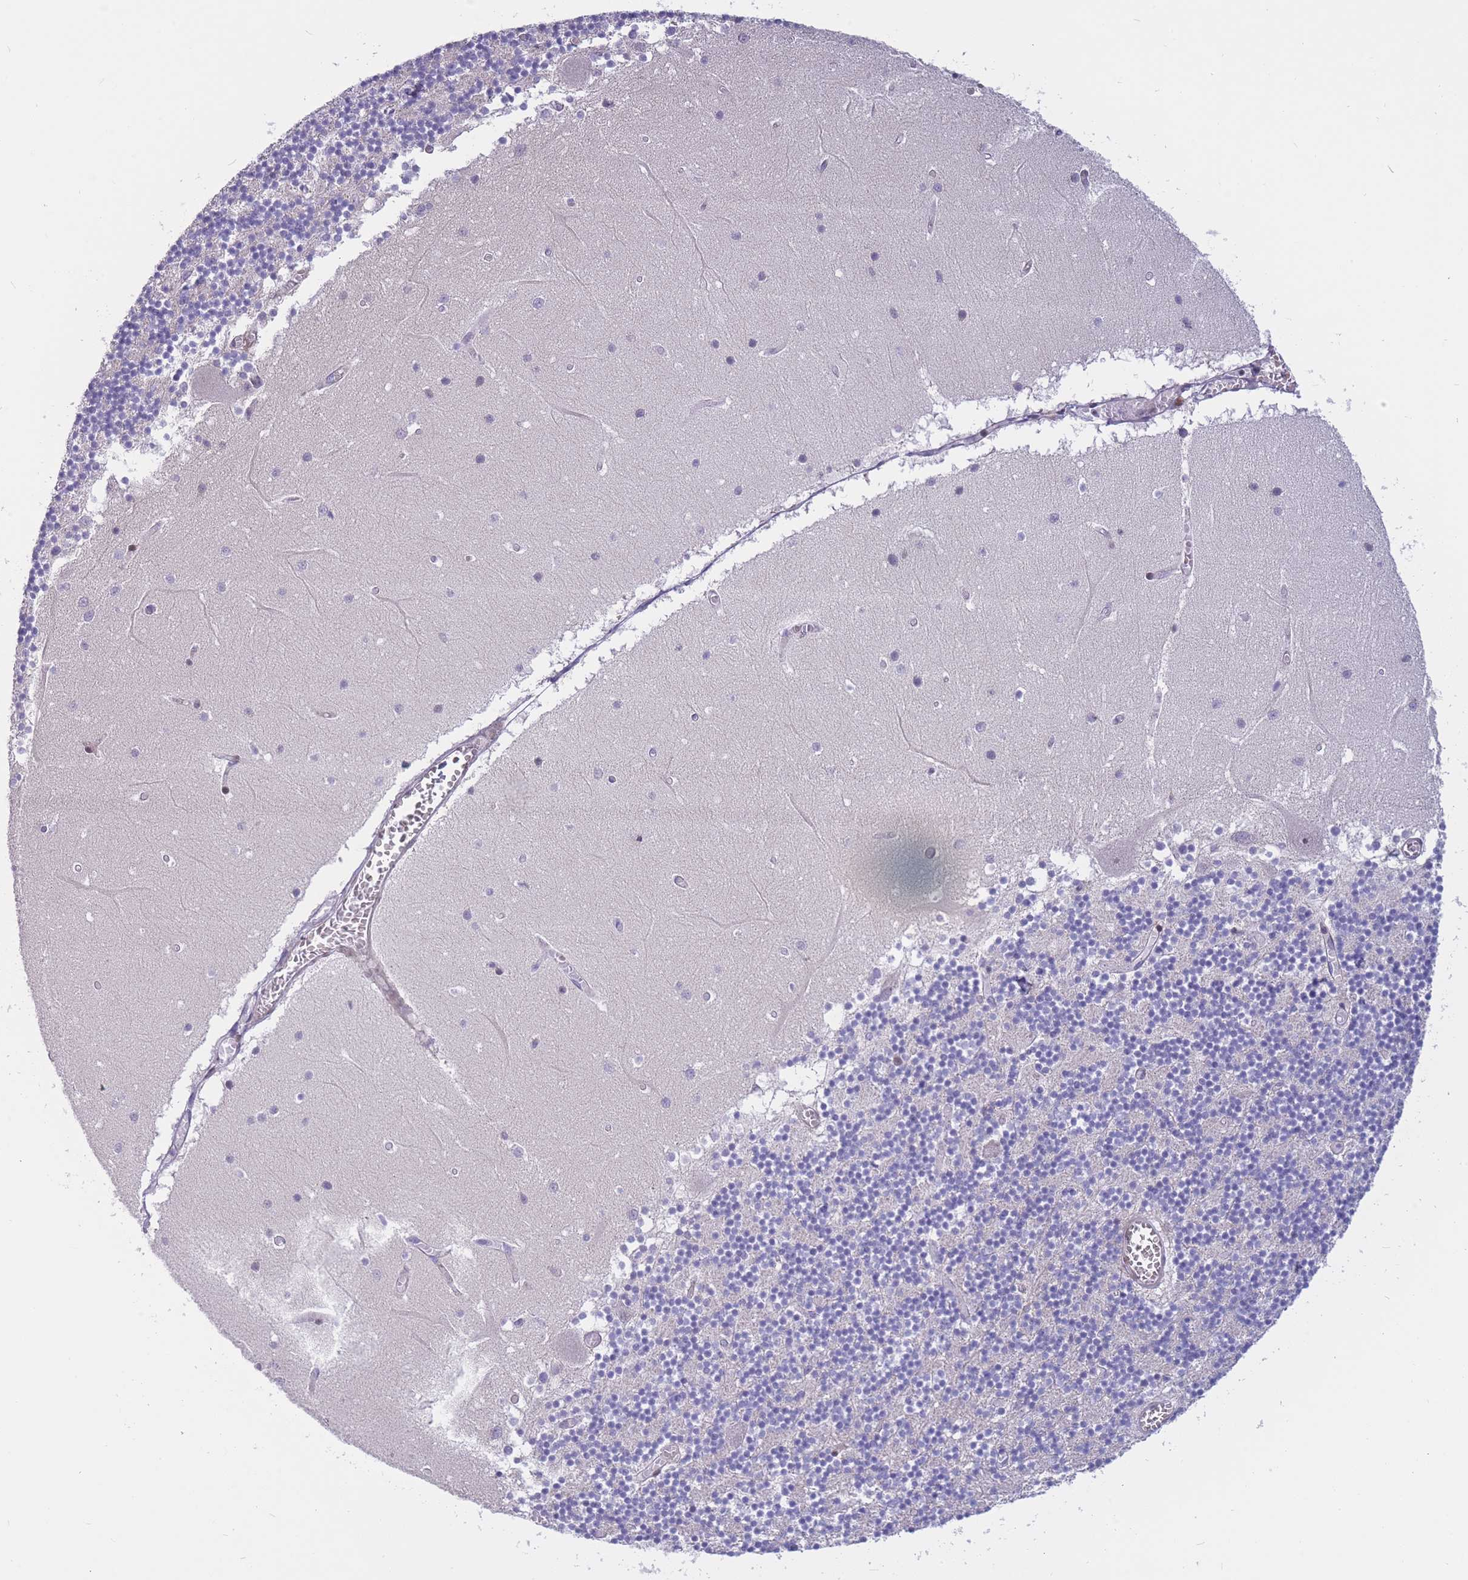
{"staining": {"intensity": "negative", "quantity": "none", "location": "none"}, "tissue": "cerebellum", "cell_type": "Cells in granular layer", "image_type": "normal", "snomed": [{"axis": "morphology", "description": "Normal tissue, NOS"}, {"axis": "topography", "description": "Cerebellum"}], "caption": "Image shows no significant protein expression in cells in granular layer of unremarkable cerebellum.", "gene": "BCL9L", "patient": {"sex": "female", "age": 28}}